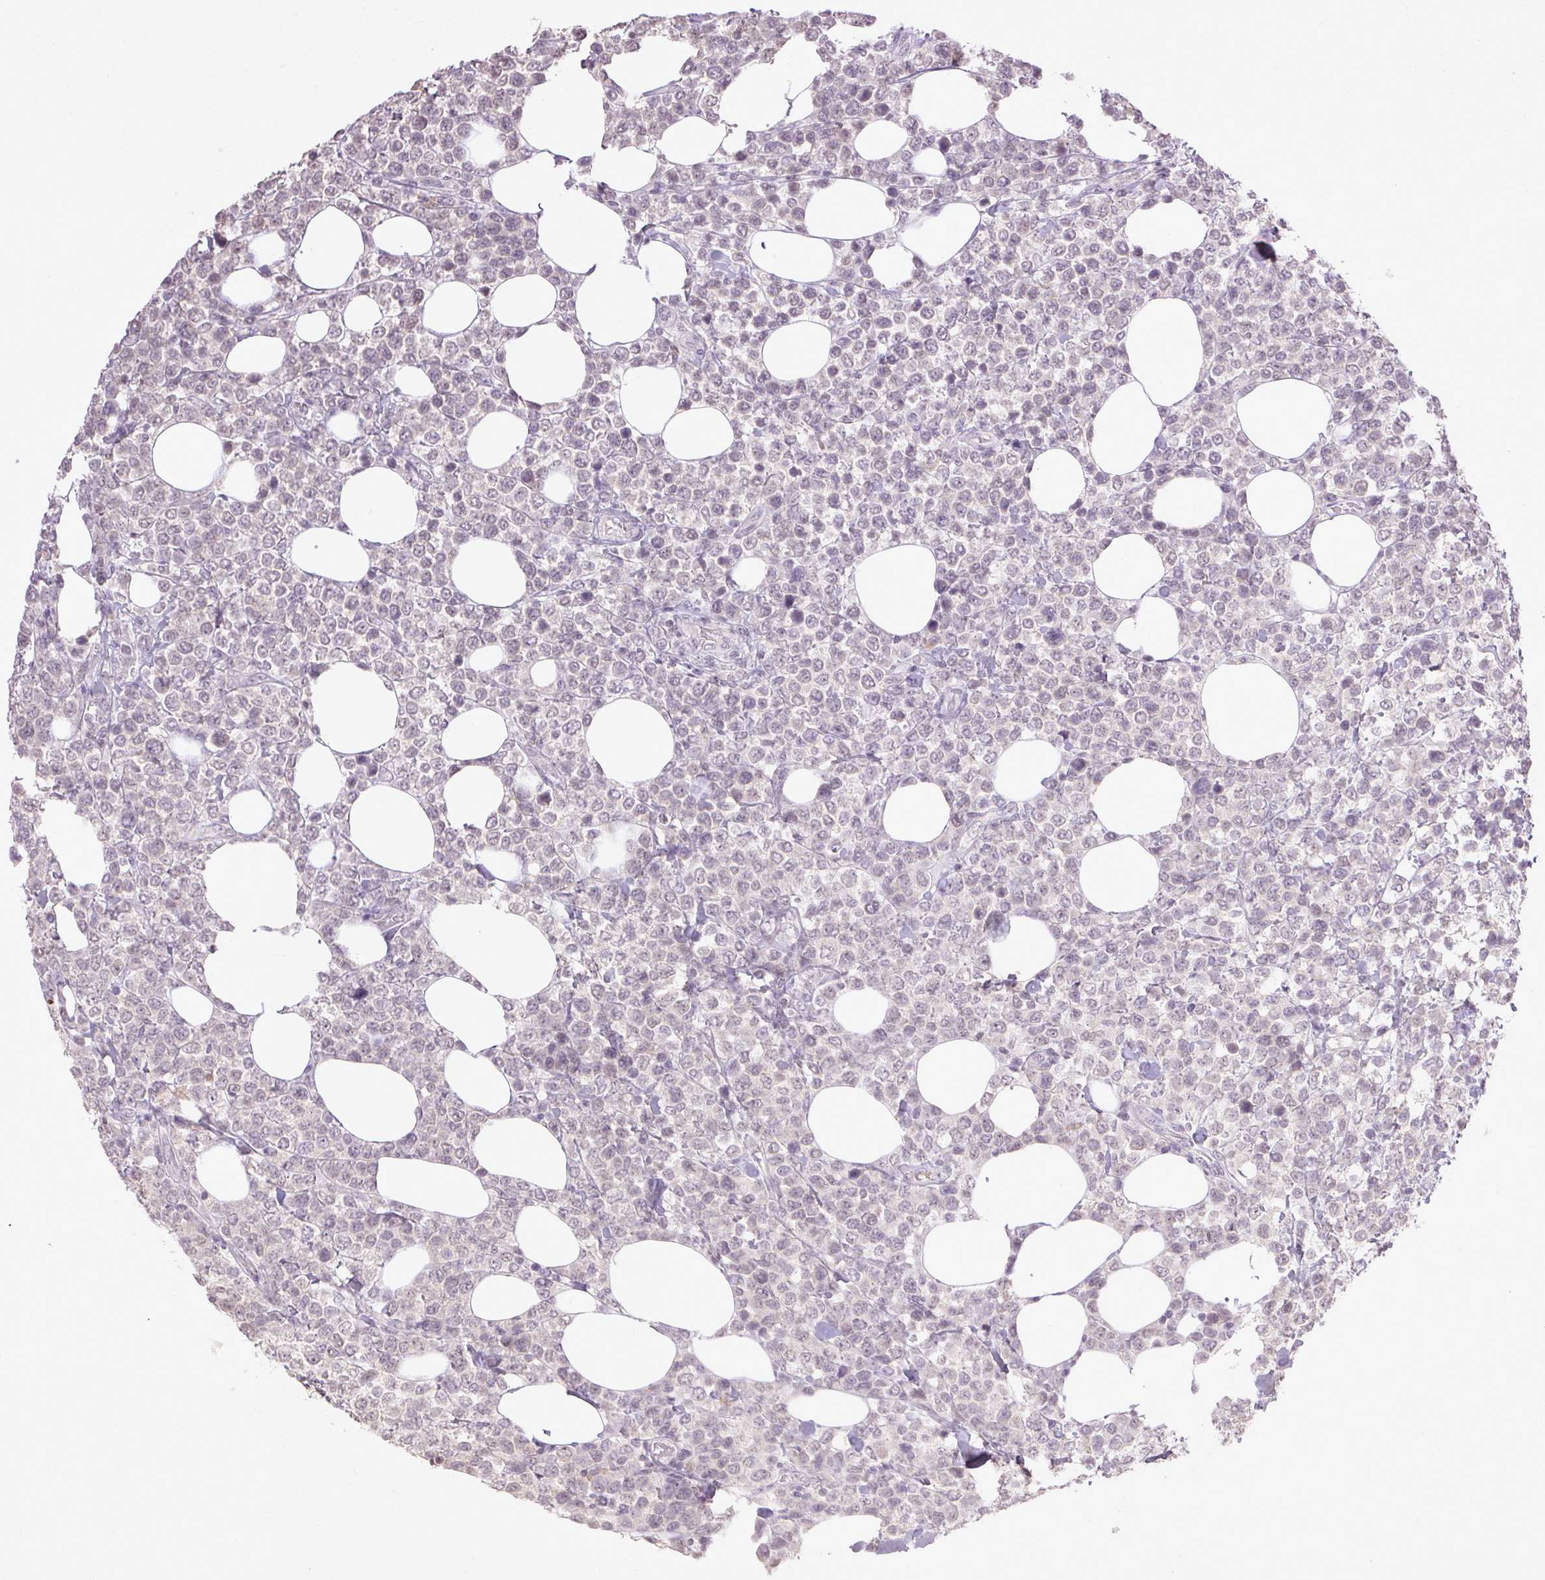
{"staining": {"intensity": "negative", "quantity": "none", "location": "none"}, "tissue": "lymphoma", "cell_type": "Tumor cells", "image_type": "cancer", "snomed": [{"axis": "morphology", "description": "Malignant lymphoma, non-Hodgkin's type, High grade"}, {"axis": "topography", "description": "Soft tissue"}], "caption": "Immunohistochemical staining of human lymphoma reveals no significant positivity in tumor cells. (Brightfield microscopy of DAB (3,3'-diaminobenzidine) immunohistochemistry (IHC) at high magnification).", "gene": "FAM168B", "patient": {"sex": "female", "age": 56}}